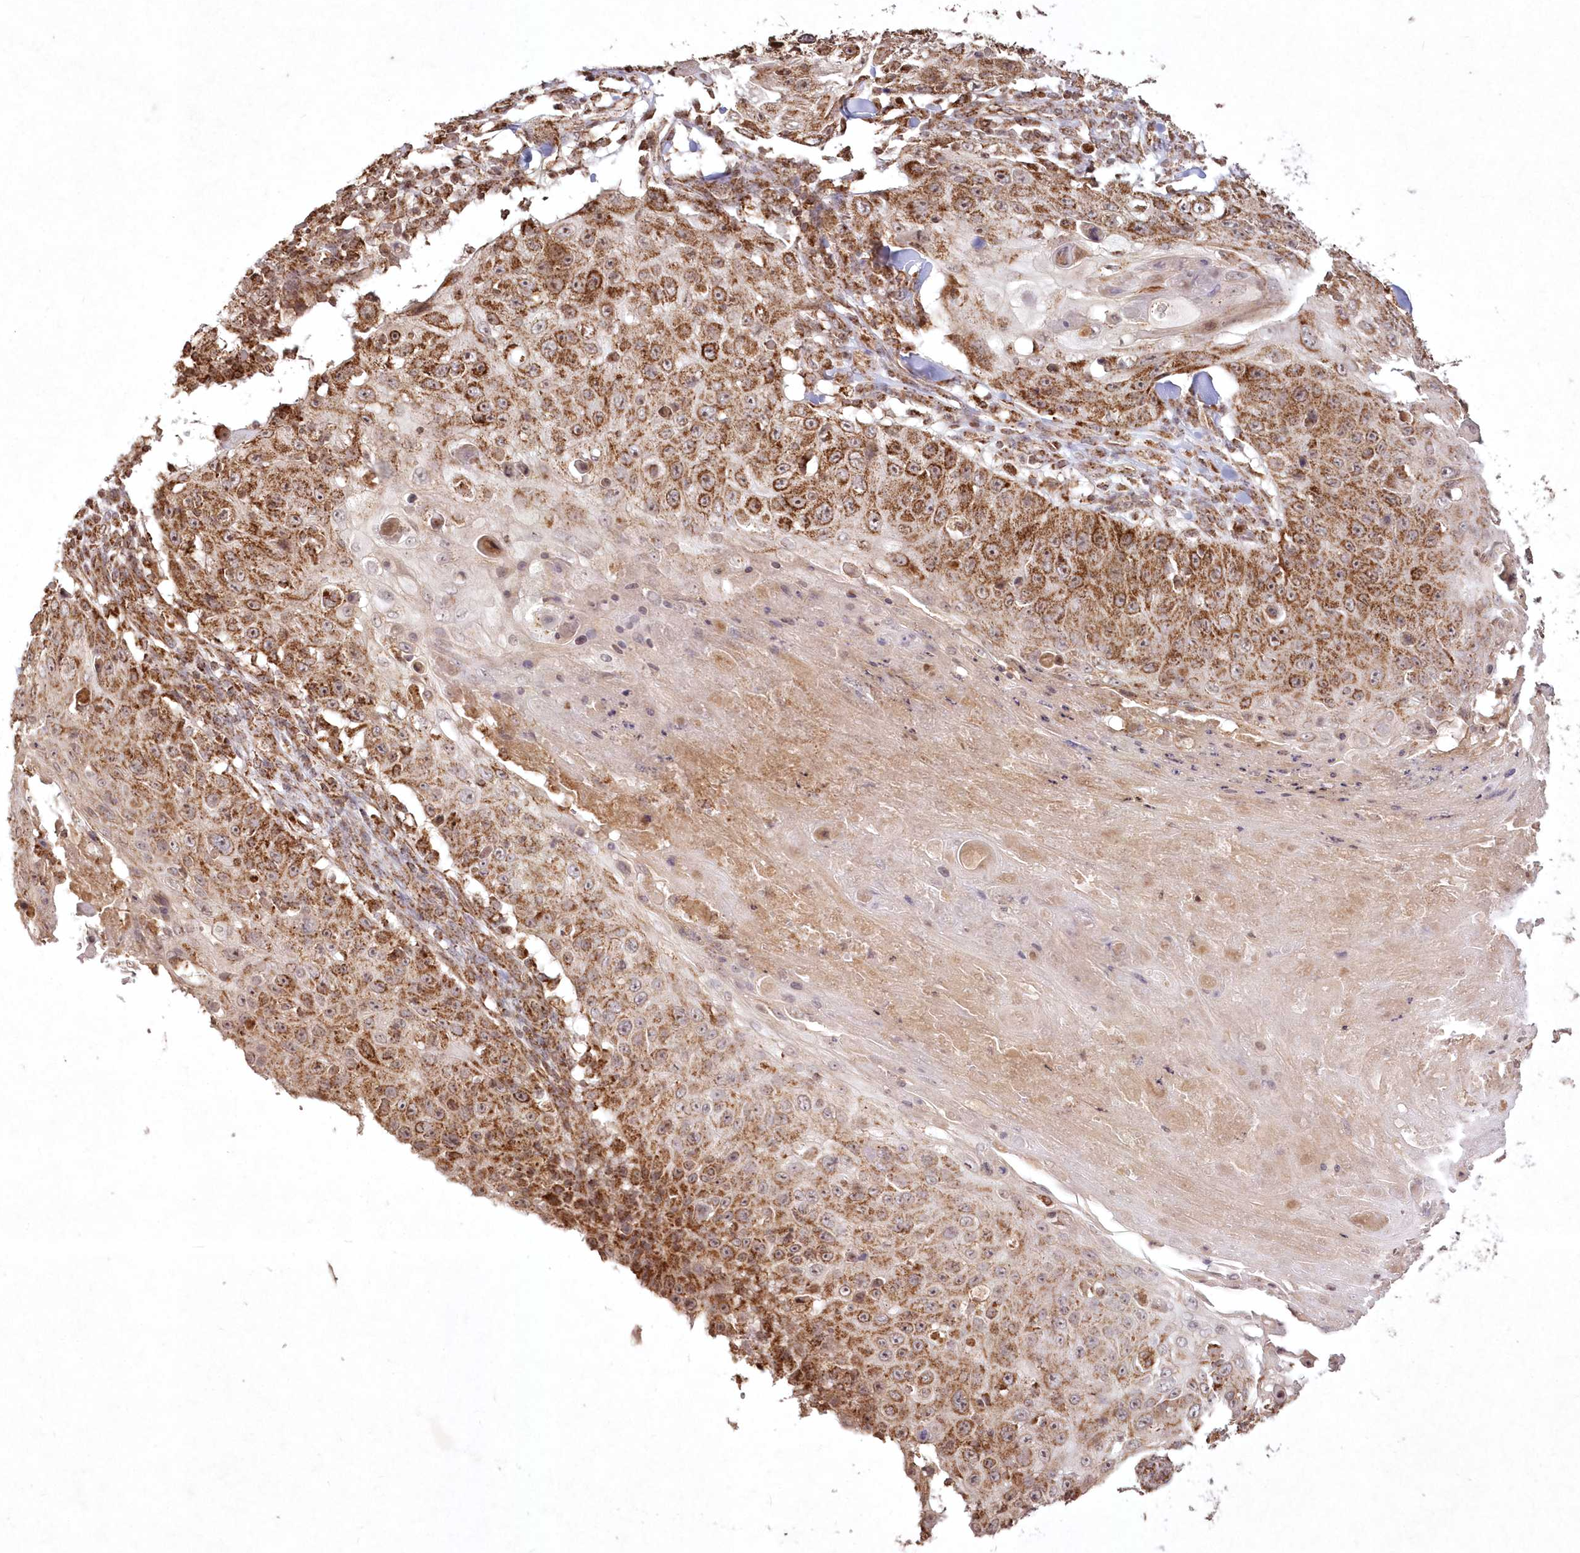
{"staining": {"intensity": "strong", "quantity": ">75%", "location": "cytoplasmic/membranous"}, "tissue": "skin cancer", "cell_type": "Tumor cells", "image_type": "cancer", "snomed": [{"axis": "morphology", "description": "Squamous cell carcinoma, NOS"}, {"axis": "topography", "description": "Skin"}], "caption": "Approximately >75% of tumor cells in human skin cancer exhibit strong cytoplasmic/membranous protein positivity as visualized by brown immunohistochemical staining.", "gene": "LRPPRC", "patient": {"sex": "male", "age": 86}}